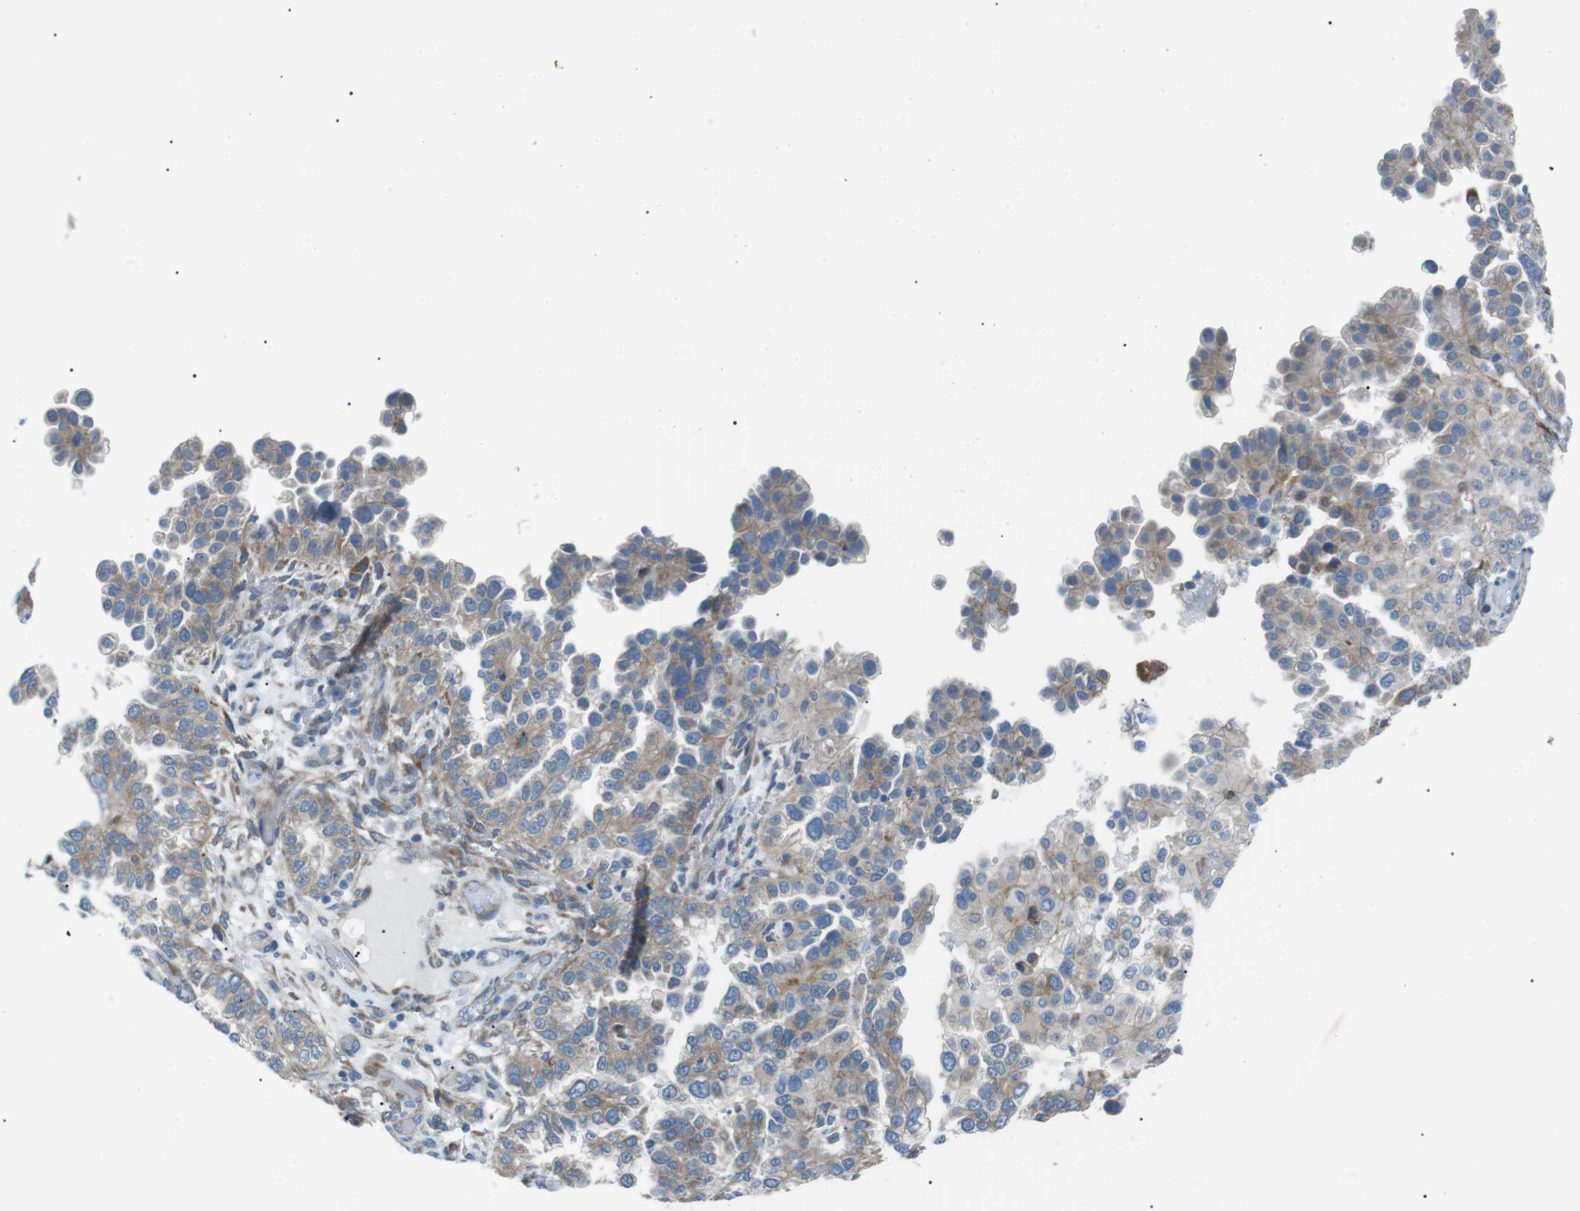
{"staining": {"intensity": "moderate", "quantity": ">75%", "location": "cytoplasmic/membranous"}, "tissue": "endometrial cancer", "cell_type": "Tumor cells", "image_type": "cancer", "snomed": [{"axis": "morphology", "description": "Adenocarcinoma, NOS"}, {"axis": "topography", "description": "Endometrium"}], "caption": "Brown immunohistochemical staining in human endometrial cancer (adenocarcinoma) demonstrates moderate cytoplasmic/membranous staining in about >75% of tumor cells. The protein is shown in brown color, while the nuclei are stained blue.", "gene": "MTARC2", "patient": {"sex": "female", "age": 85}}